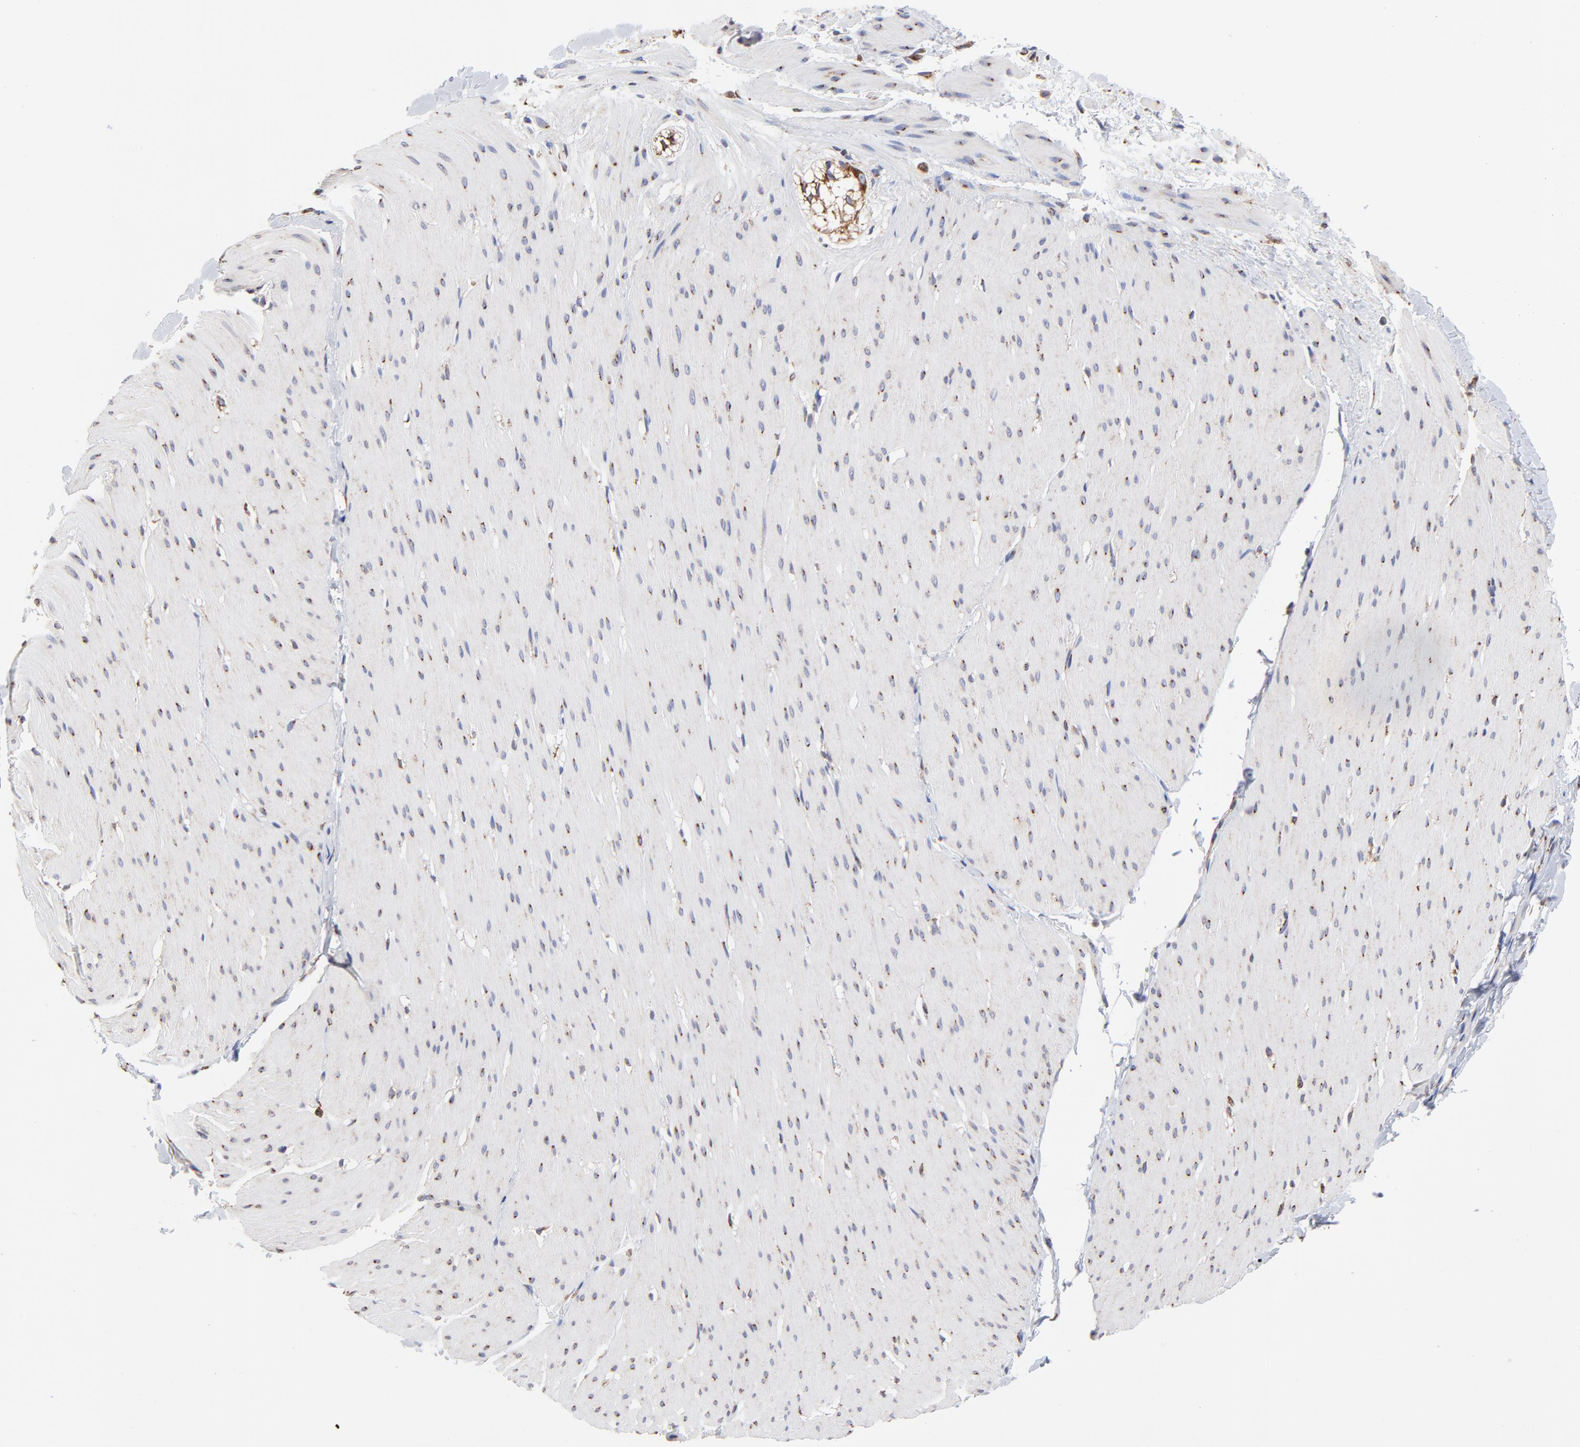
{"staining": {"intensity": "weak", "quantity": "25%-75%", "location": "cytoplasmic/membranous"}, "tissue": "smooth muscle", "cell_type": "Smooth muscle cells", "image_type": "normal", "snomed": [{"axis": "morphology", "description": "Normal tissue, NOS"}, {"axis": "topography", "description": "Smooth muscle"}, {"axis": "topography", "description": "Colon"}], "caption": "Normal smooth muscle exhibits weak cytoplasmic/membranous staining in about 25%-75% of smooth muscle cells, visualized by immunohistochemistry.", "gene": "LMAN1", "patient": {"sex": "male", "age": 67}}